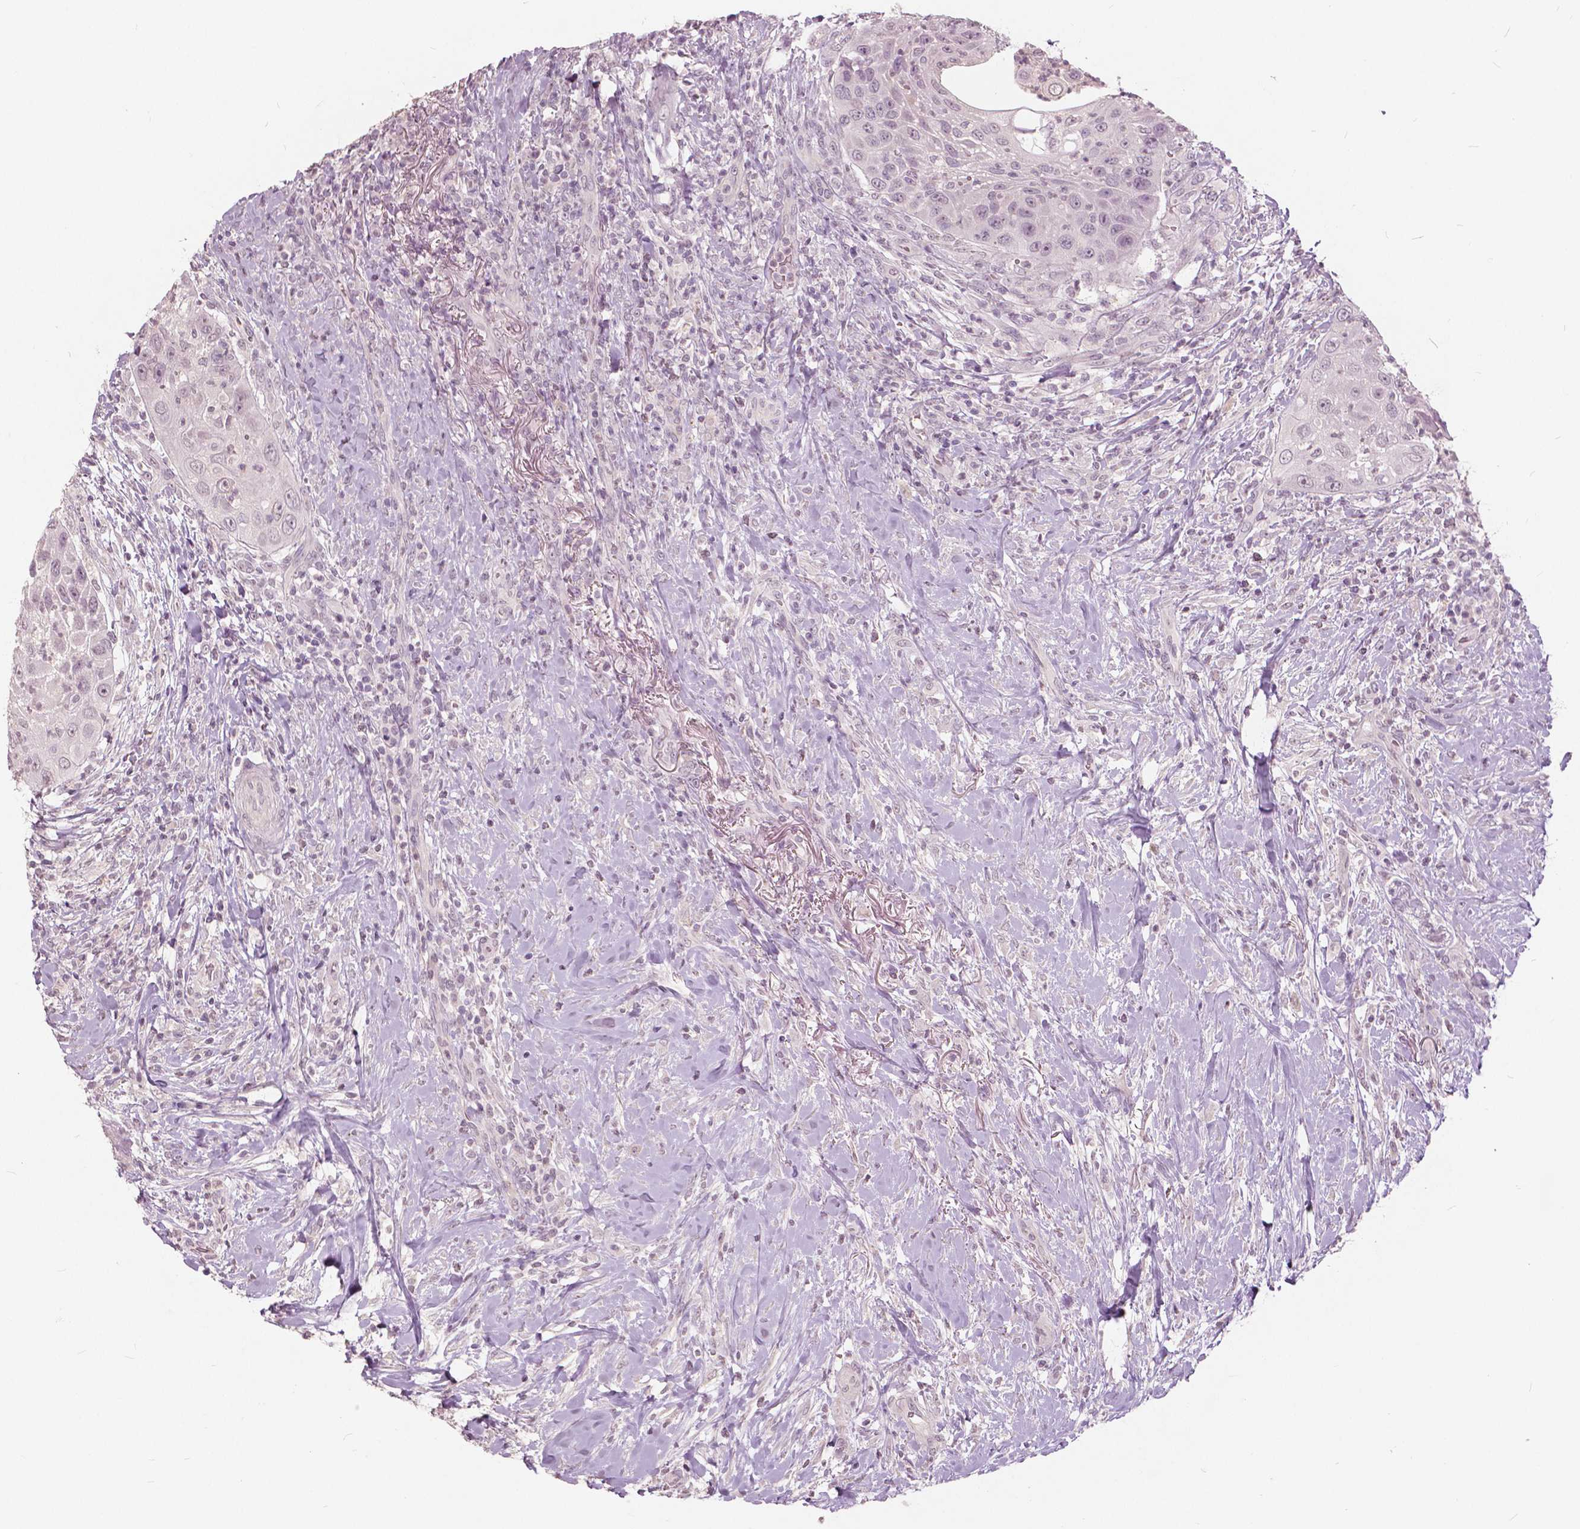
{"staining": {"intensity": "negative", "quantity": "none", "location": "none"}, "tissue": "head and neck cancer", "cell_type": "Tumor cells", "image_type": "cancer", "snomed": [{"axis": "morphology", "description": "Squamous cell carcinoma, NOS"}, {"axis": "topography", "description": "Head-Neck"}], "caption": "There is no significant staining in tumor cells of head and neck cancer.", "gene": "NANOG", "patient": {"sex": "male", "age": 69}}